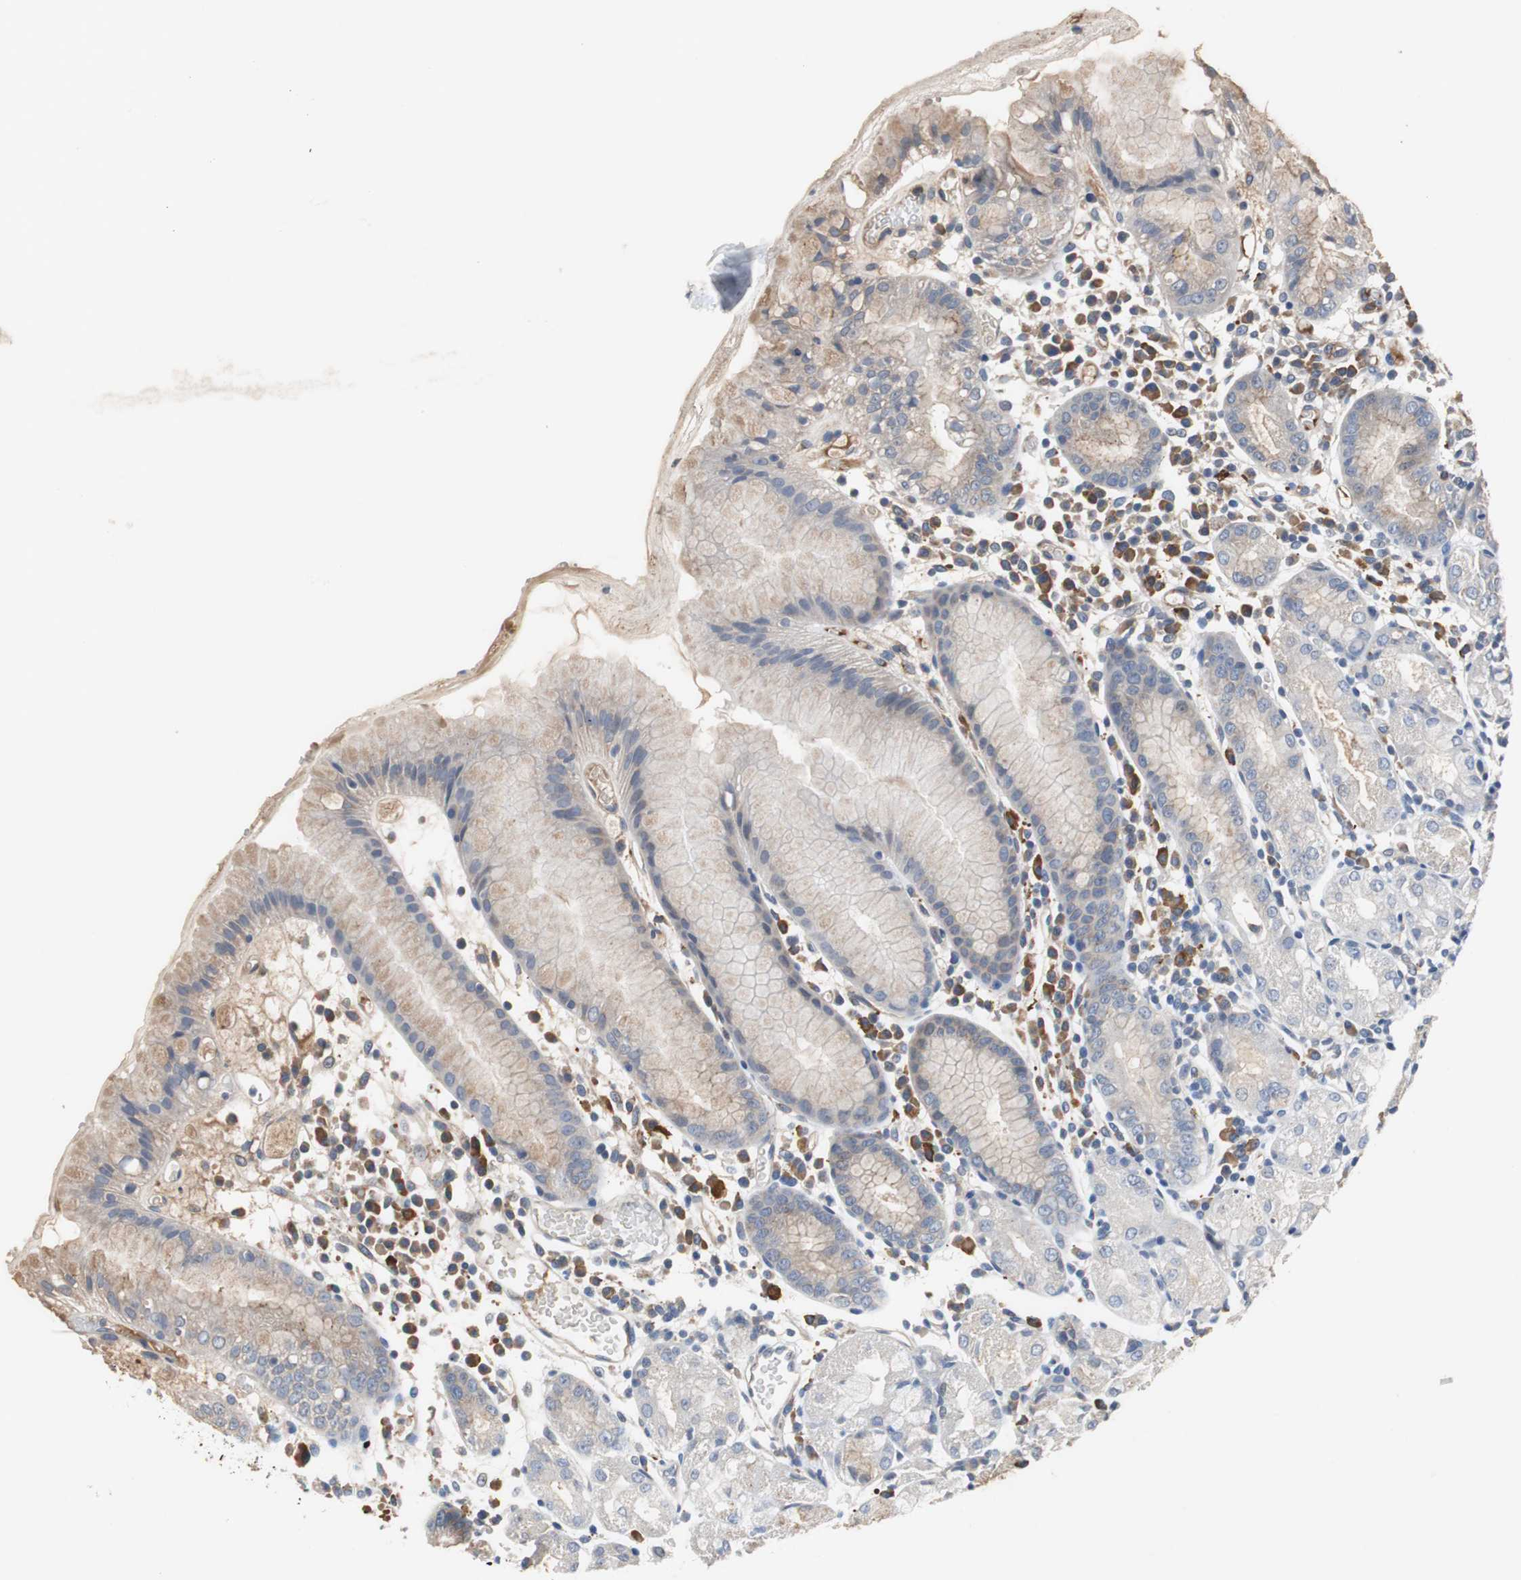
{"staining": {"intensity": "weak", "quantity": "<25%", "location": "cytoplasmic/membranous"}, "tissue": "stomach", "cell_type": "Glandular cells", "image_type": "normal", "snomed": [{"axis": "morphology", "description": "Normal tissue, NOS"}, {"axis": "topography", "description": "Stomach"}, {"axis": "topography", "description": "Stomach, lower"}], "caption": "Immunohistochemistry of unremarkable human stomach reveals no positivity in glandular cells.", "gene": "SORT1", "patient": {"sex": "female", "age": 75}}